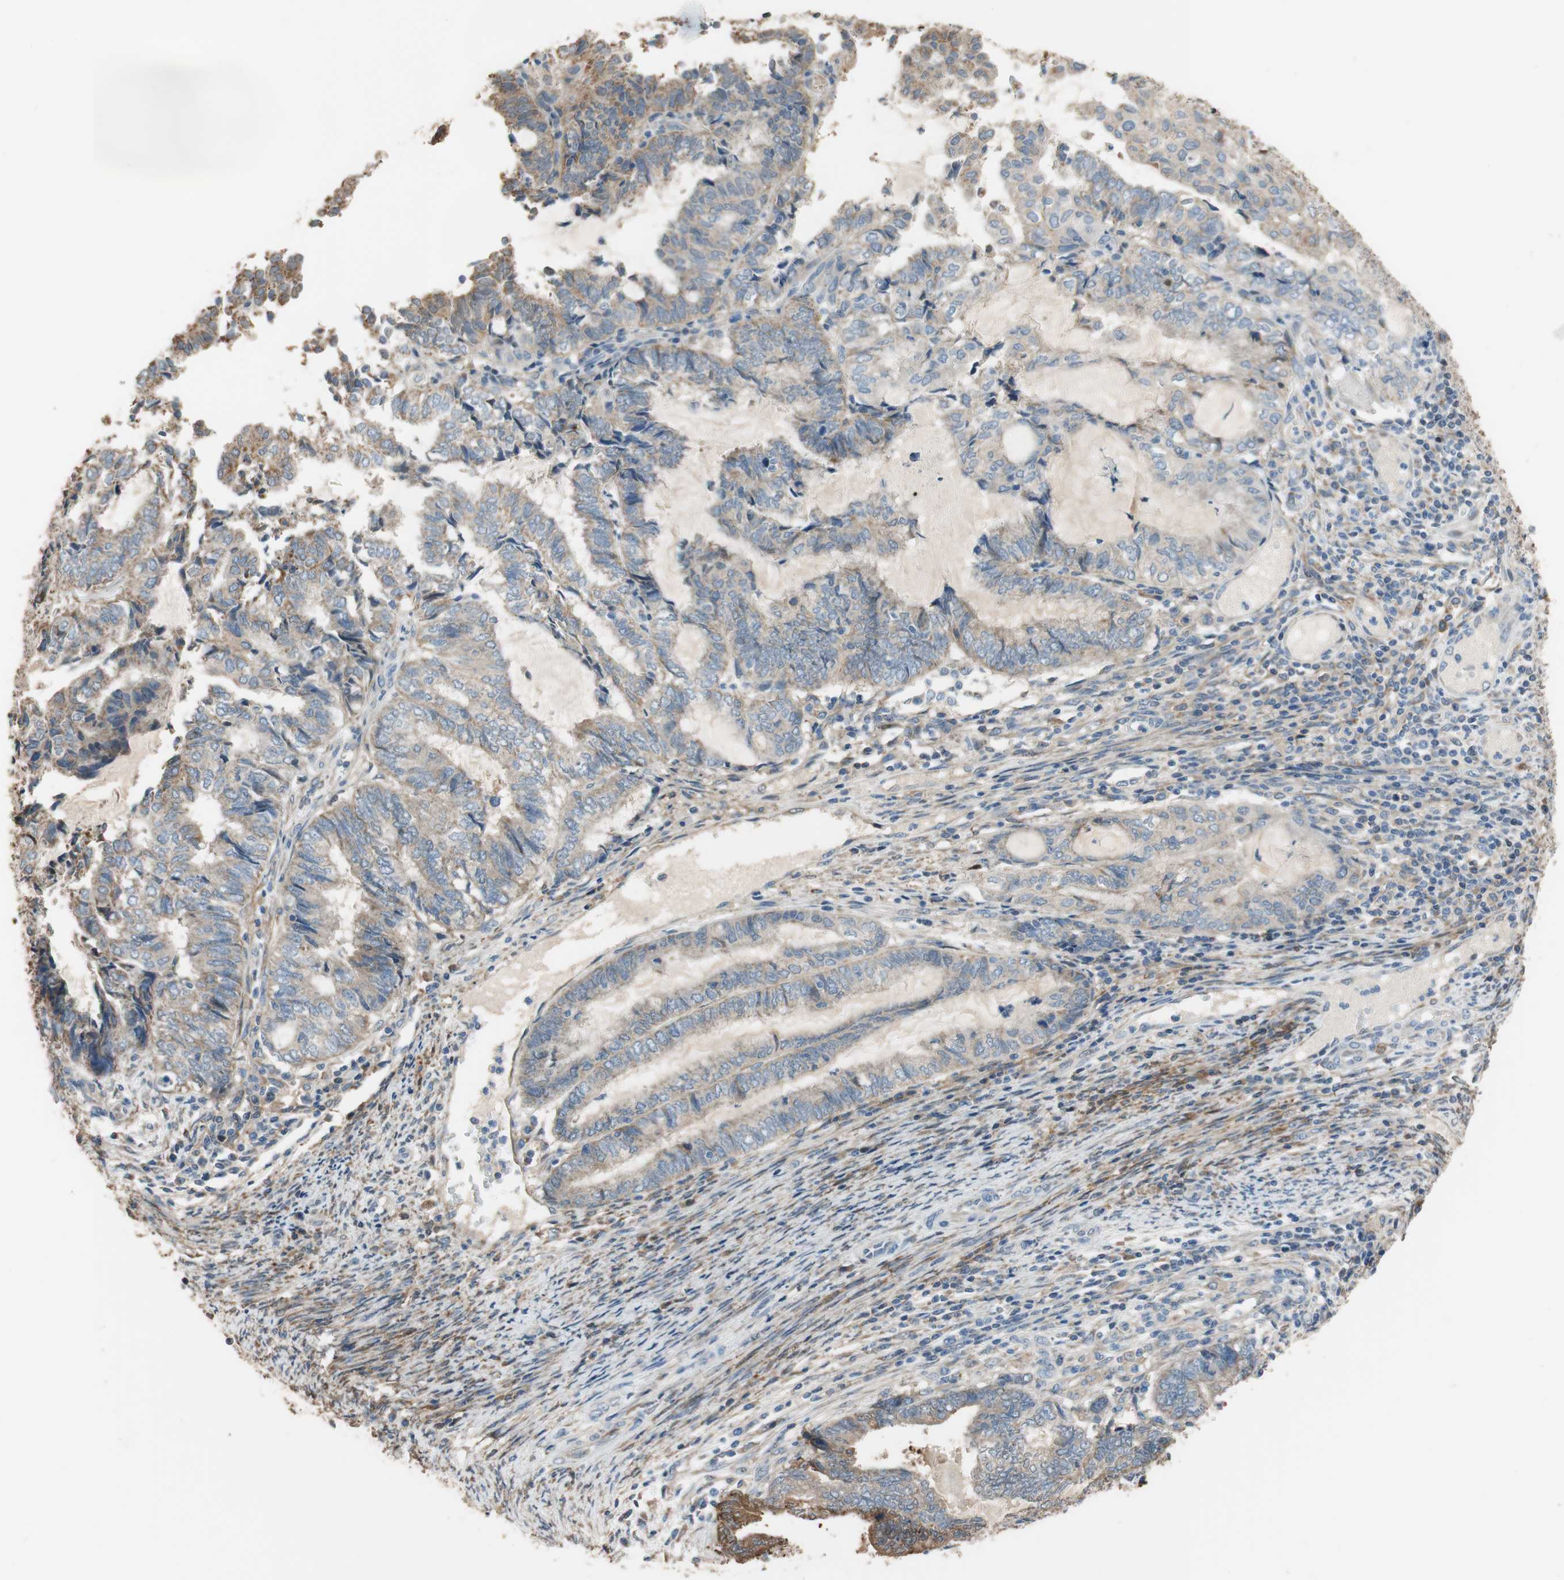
{"staining": {"intensity": "moderate", "quantity": ">75%", "location": "cytoplasmic/membranous"}, "tissue": "endometrial cancer", "cell_type": "Tumor cells", "image_type": "cancer", "snomed": [{"axis": "morphology", "description": "Adenocarcinoma, NOS"}, {"axis": "topography", "description": "Uterus"}, {"axis": "topography", "description": "Endometrium"}], "caption": "Immunohistochemical staining of human endometrial cancer (adenocarcinoma) displays medium levels of moderate cytoplasmic/membranous positivity in approximately >75% of tumor cells. (DAB (3,3'-diaminobenzidine) = brown stain, brightfield microscopy at high magnification).", "gene": "ALDH1A2", "patient": {"sex": "female", "age": 70}}